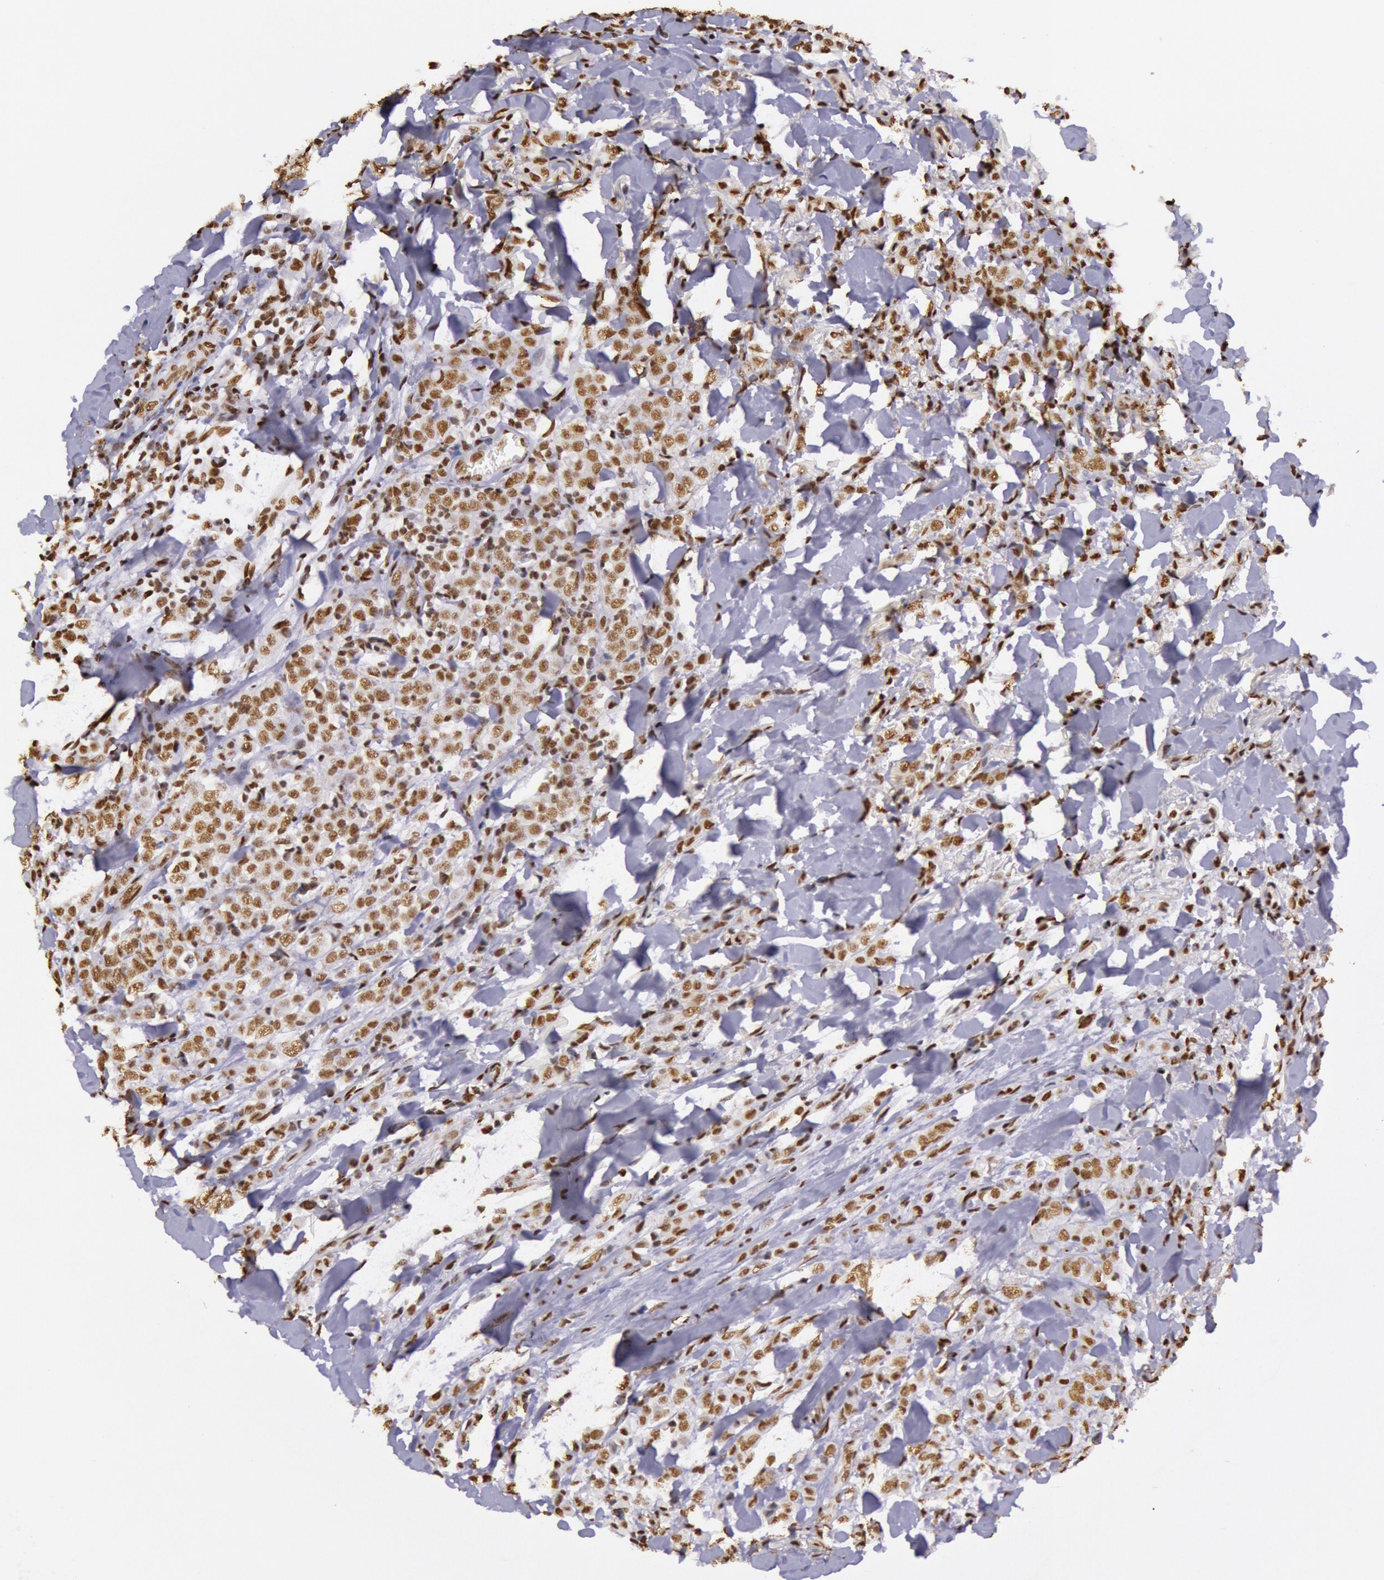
{"staining": {"intensity": "strong", "quantity": ">75%", "location": "nuclear"}, "tissue": "breast cancer", "cell_type": "Tumor cells", "image_type": "cancer", "snomed": [{"axis": "morphology", "description": "Lobular carcinoma"}, {"axis": "topography", "description": "Breast"}], "caption": "This histopathology image shows IHC staining of human lobular carcinoma (breast), with high strong nuclear expression in about >75% of tumor cells.", "gene": "HNRNPH2", "patient": {"sex": "female", "age": 57}}